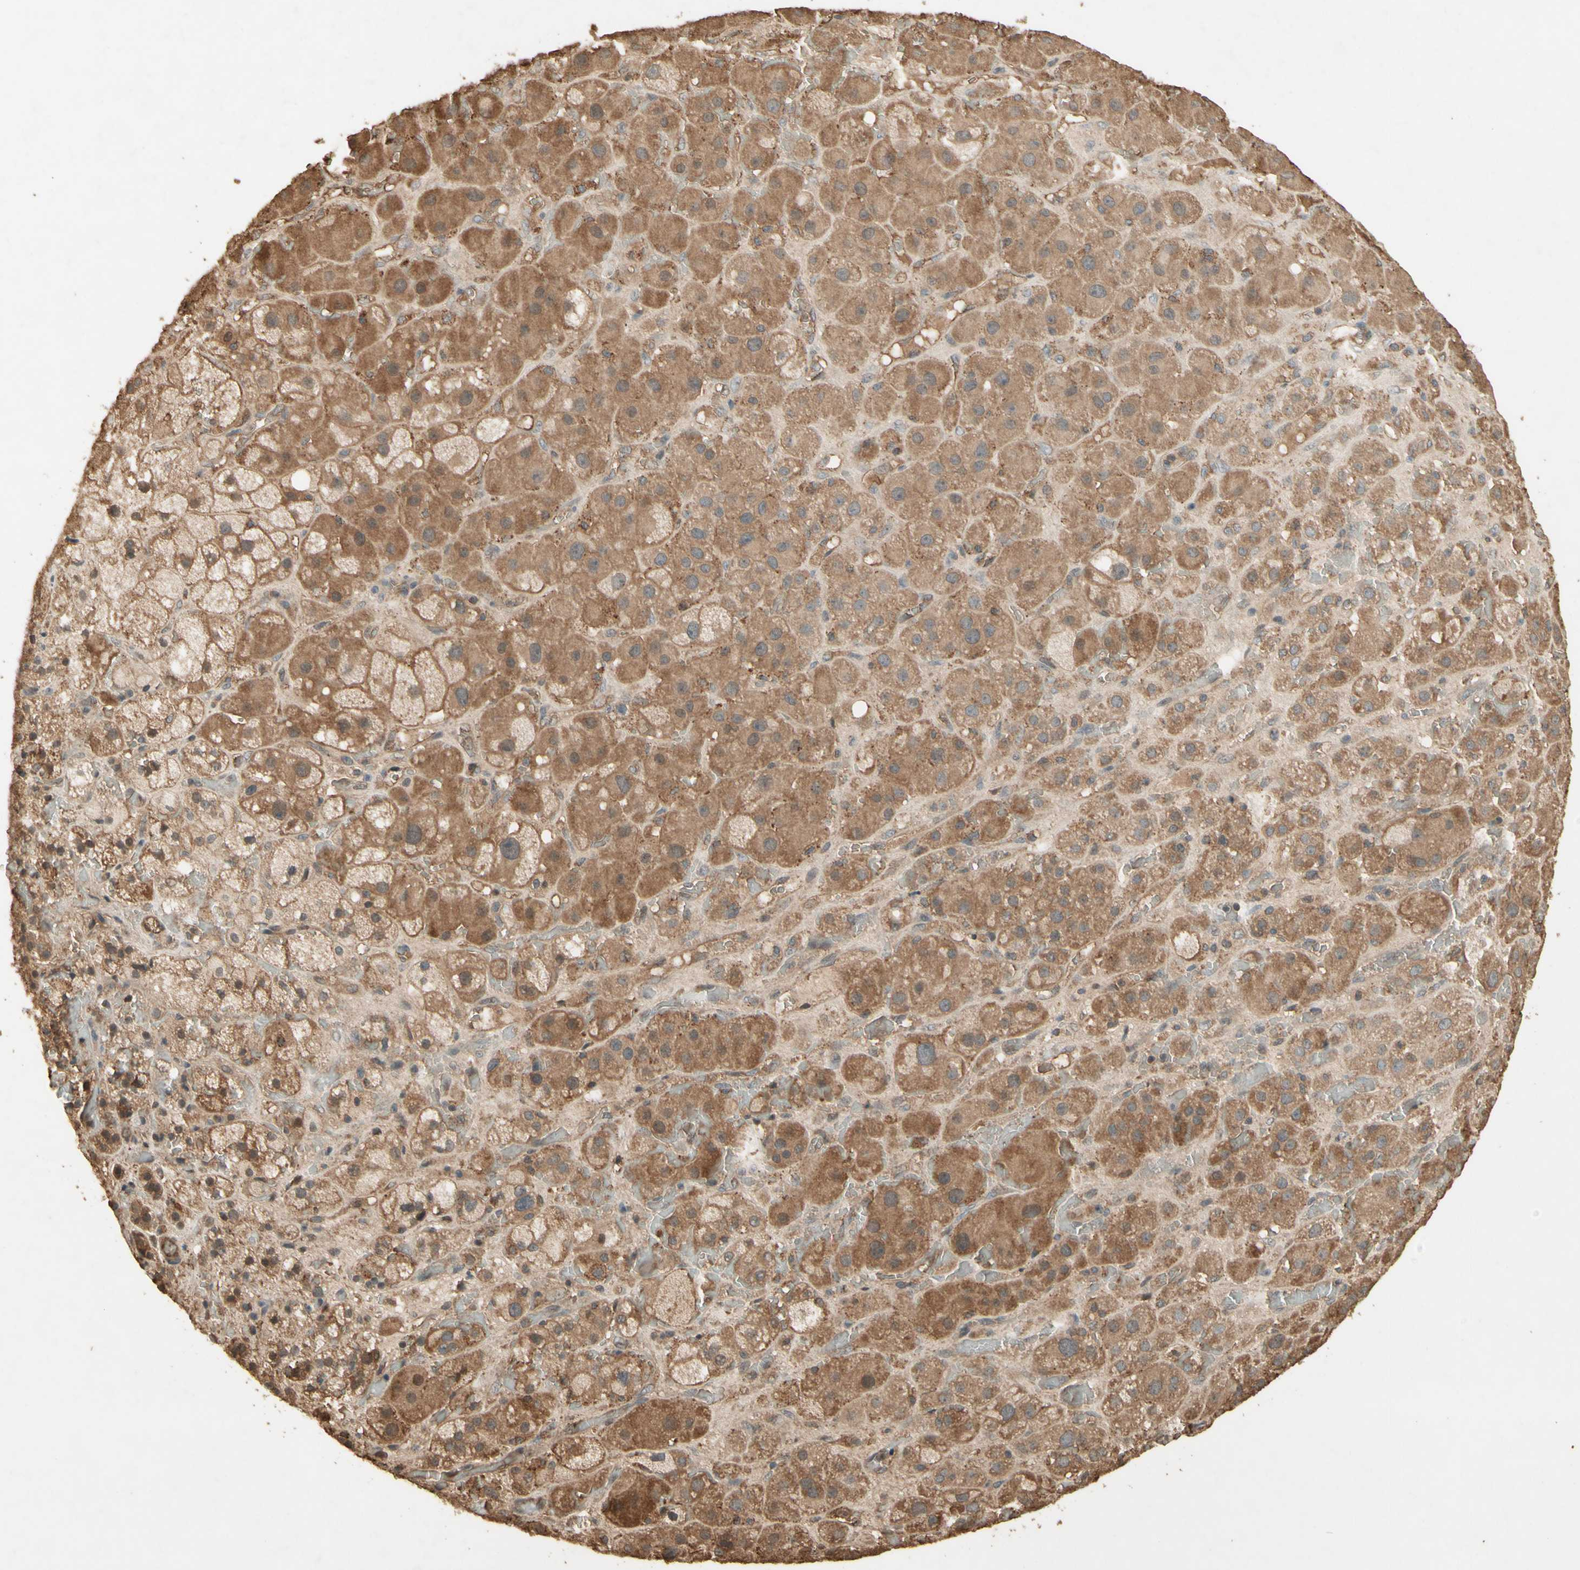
{"staining": {"intensity": "moderate", "quantity": ">75%", "location": "cytoplasmic/membranous"}, "tissue": "adrenal gland", "cell_type": "Glandular cells", "image_type": "normal", "snomed": [{"axis": "morphology", "description": "Normal tissue, NOS"}, {"axis": "topography", "description": "Adrenal gland"}], "caption": "The immunohistochemical stain labels moderate cytoplasmic/membranous positivity in glandular cells of benign adrenal gland. Using DAB (3,3'-diaminobenzidine) (brown) and hematoxylin (blue) stains, captured at high magnification using brightfield microscopy.", "gene": "SMAD9", "patient": {"sex": "female", "age": 47}}